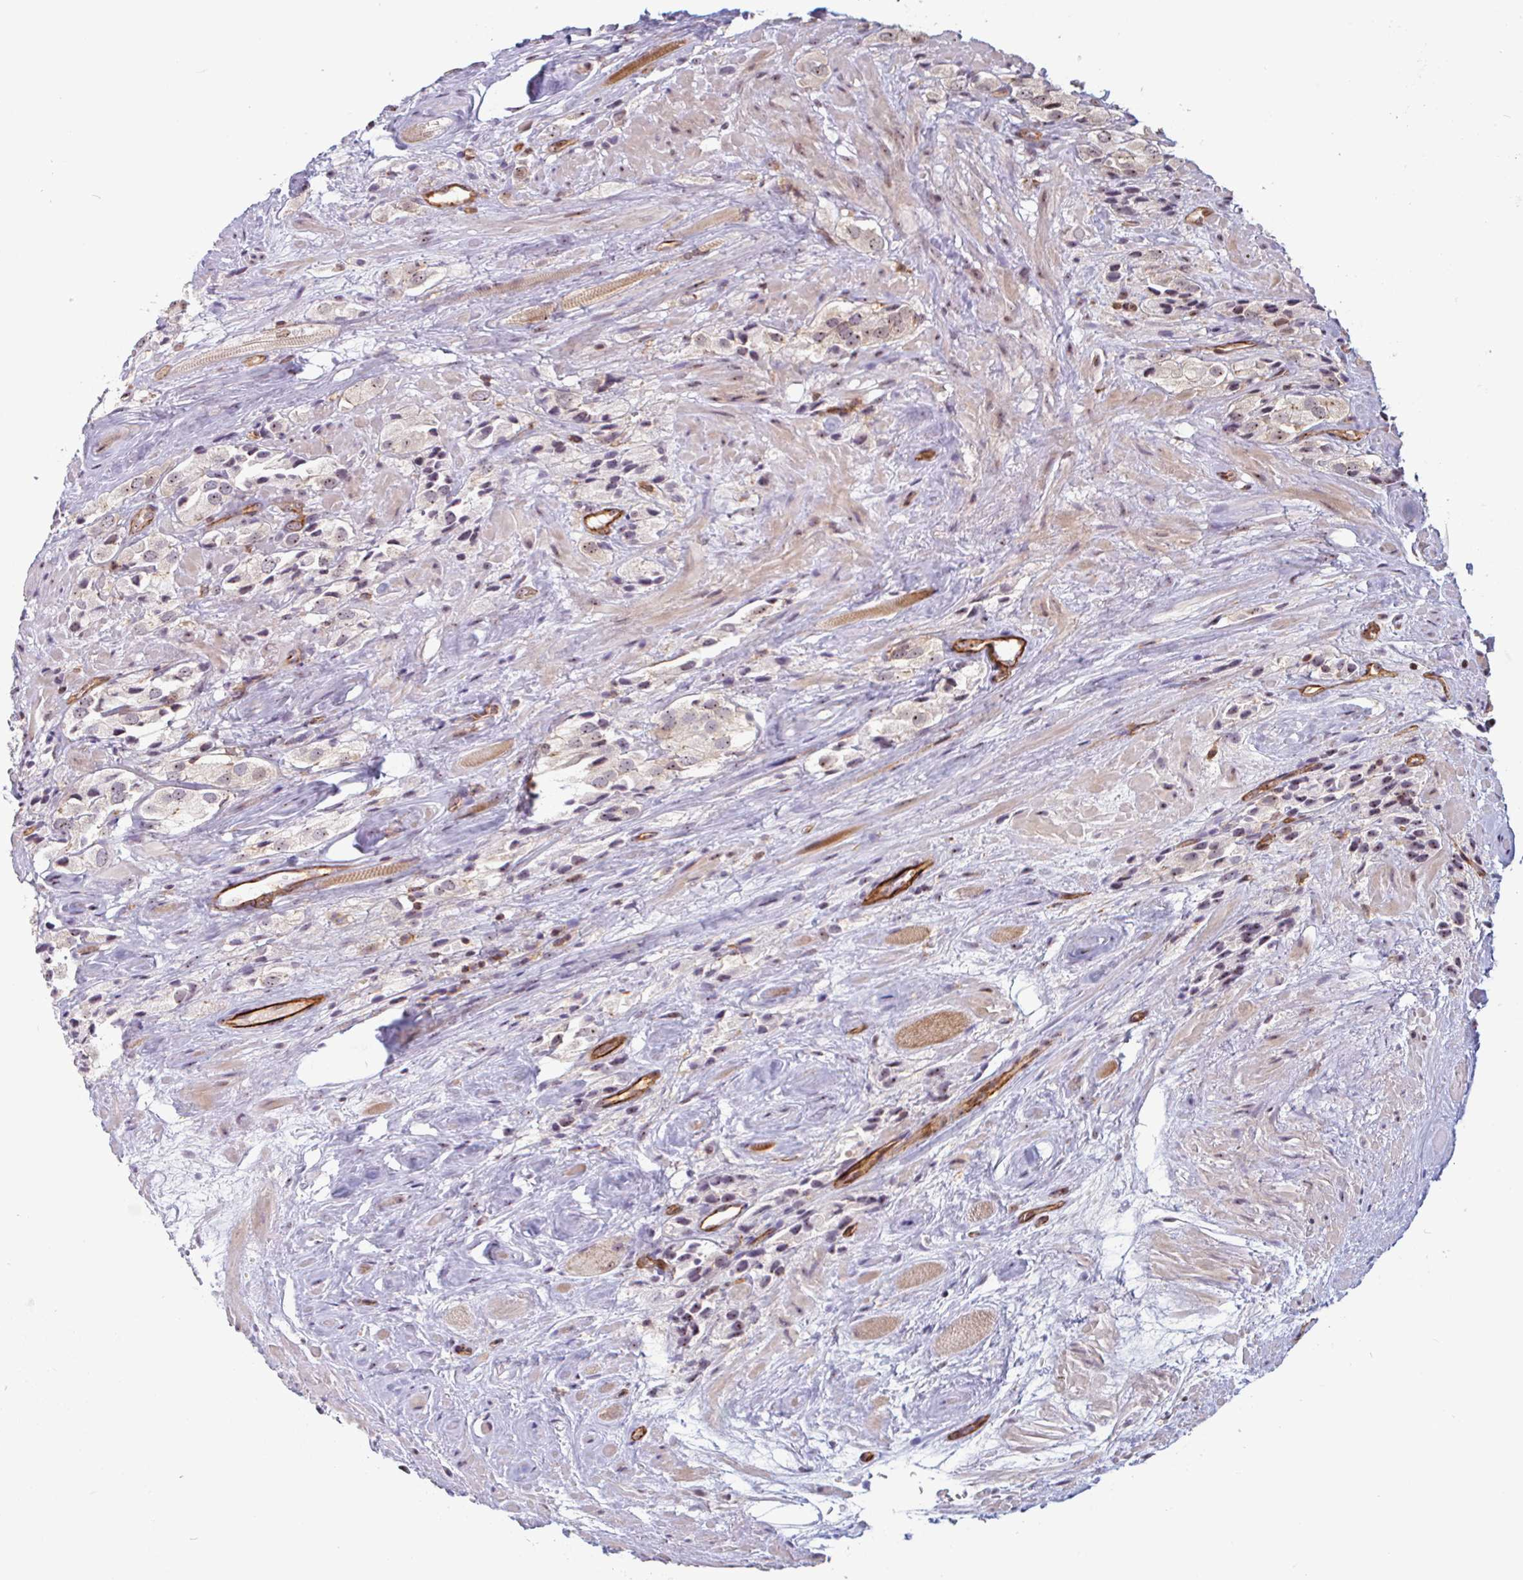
{"staining": {"intensity": "moderate", "quantity": "<25%", "location": "nuclear"}, "tissue": "prostate cancer", "cell_type": "Tumor cells", "image_type": "cancer", "snomed": [{"axis": "morphology", "description": "Adenocarcinoma, High grade"}, {"axis": "topography", "description": "Prostate and seminal vesicle, NOS"}], "caption": "The image reveals immunohistochemical staining of adenocarcinoma (high-grade) (prostate). There is moderate nuclear expression is seen in about <25% of tumor cells.", "gene": "ZNF689", "patient": {"sex": "male", "age": 64}}